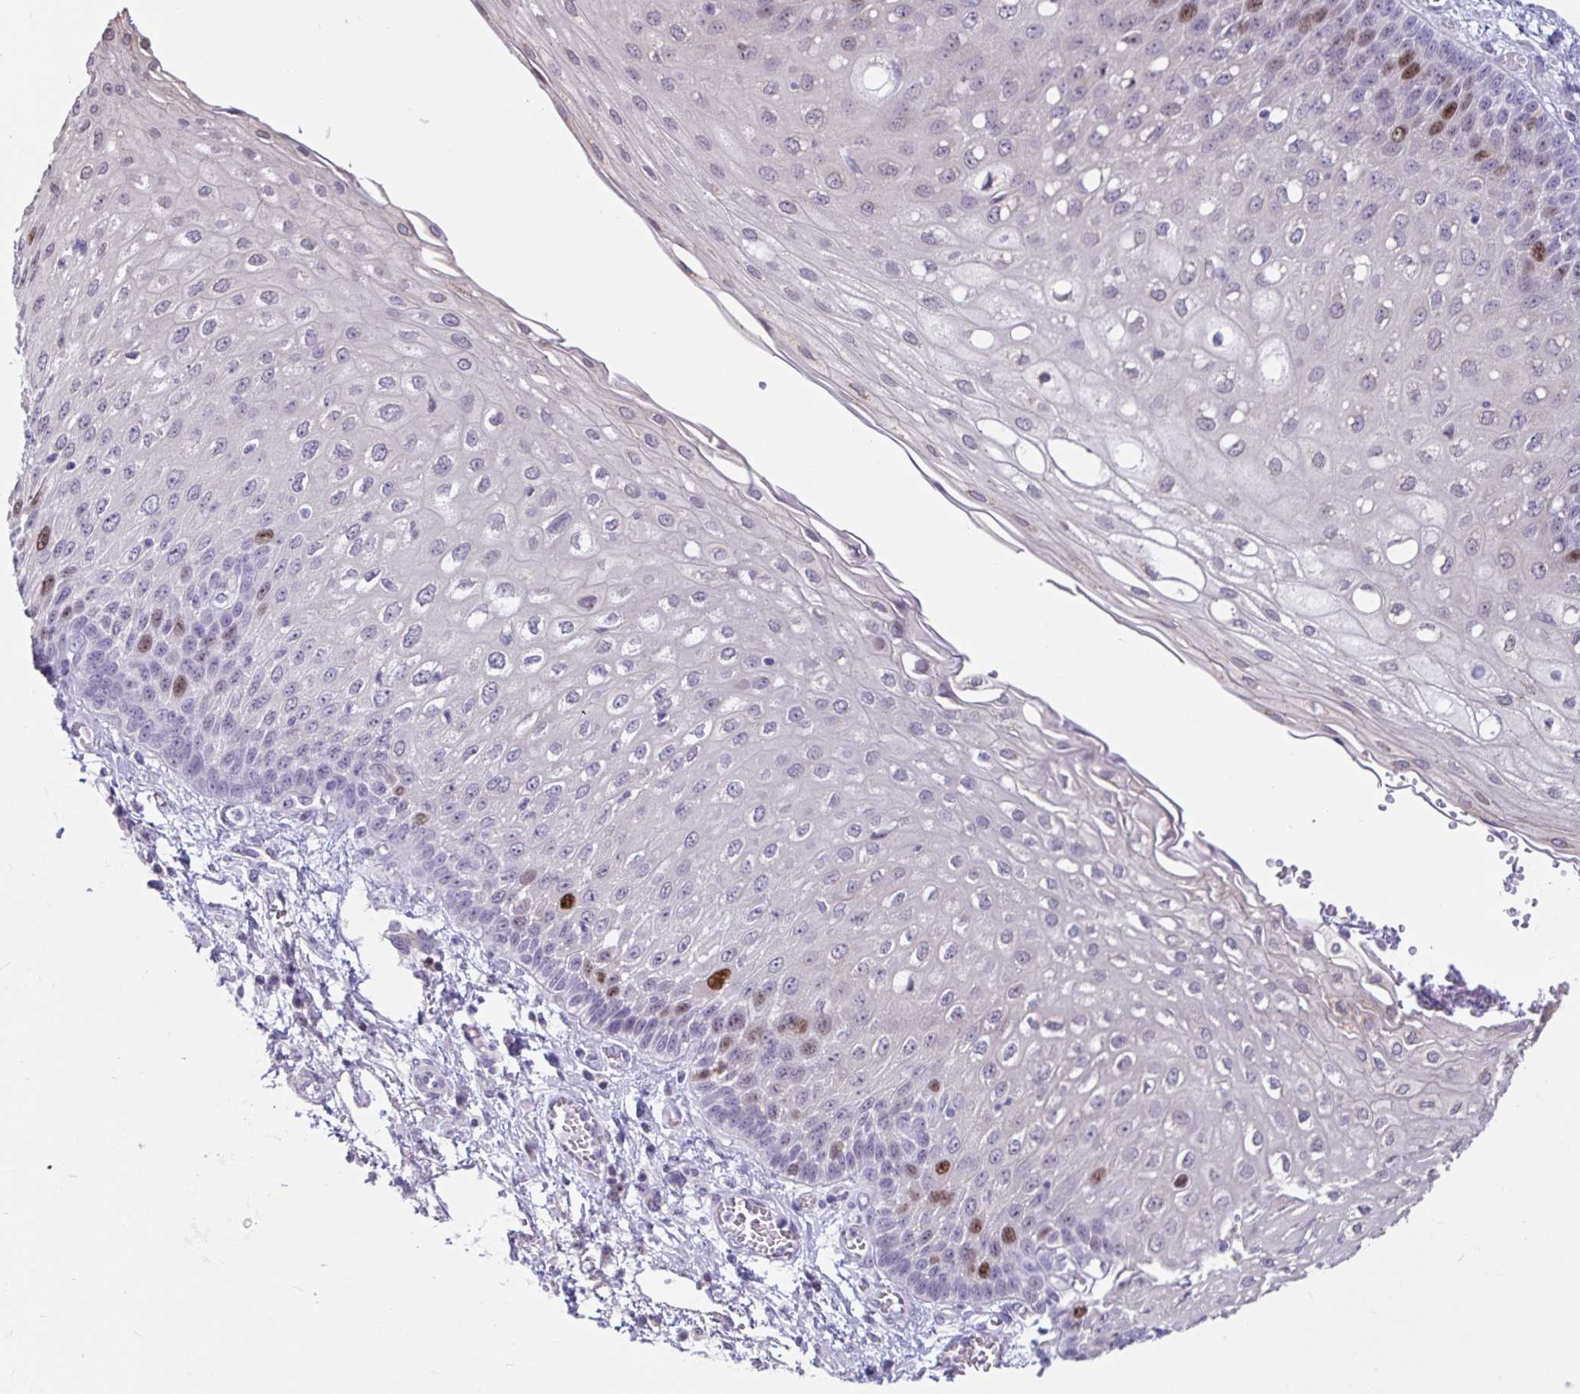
{"staining": {"intensity": "strong", "quantity": "<25%", "location": "nuclear"}, "tissue": "esophagus", "cell_type": "Squamous epithelial cells", "image_type": "normal", "snomed": [{"axis": "morphology", "description": "Normal tissue, NOS"}, {"axis": "morphology", "description": "Adenocarcinoma, NOS"}, {"axis": "topography", "description": "Esophagus"}], "caption": "Esophagus stained with DAB IHC exhibits medium levels of strong nuclear expression in approximately <25% of squamous epithelial cells.", "gene": "ANLN", "patient": {"sex": "male", "age": 81}}